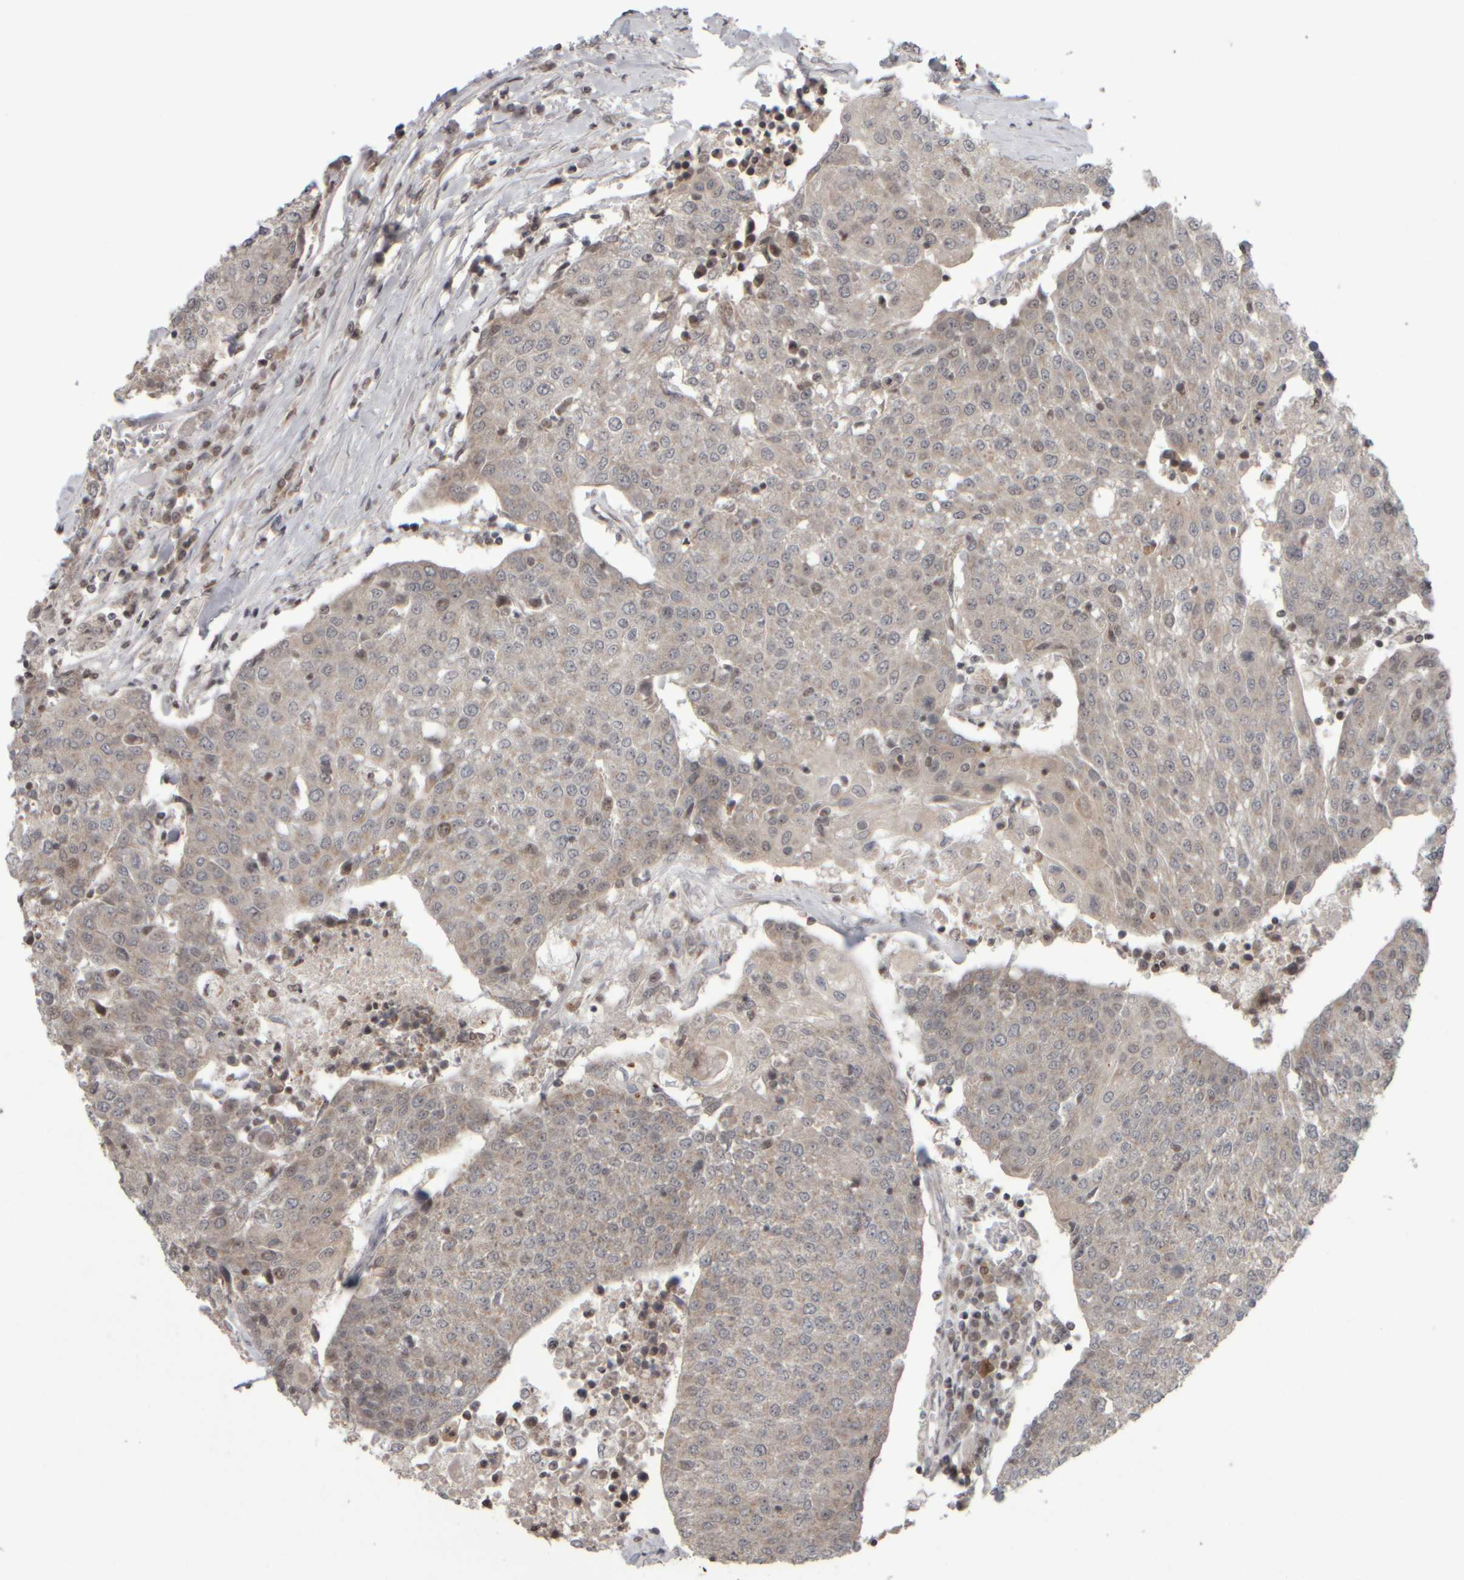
{"staining": {"intensity": "weak", "quantity": "<25%", "location": "cytoplasmic/membranous"}, "tissue": "urothelial cancer", "cell_type": "Tumor cells", "image_type": "cancer", "snomed": [{"axis": "morphology", "description": "Urothelial carcinoma, High grade"}, {"axis": "topography", "description": "Urinary bladder"}], "caption": "There is no significant positivity in tumor cells of urothelial cancer.", "gene": "CWC27", "patient": {"sex": "female", "age": 85}}